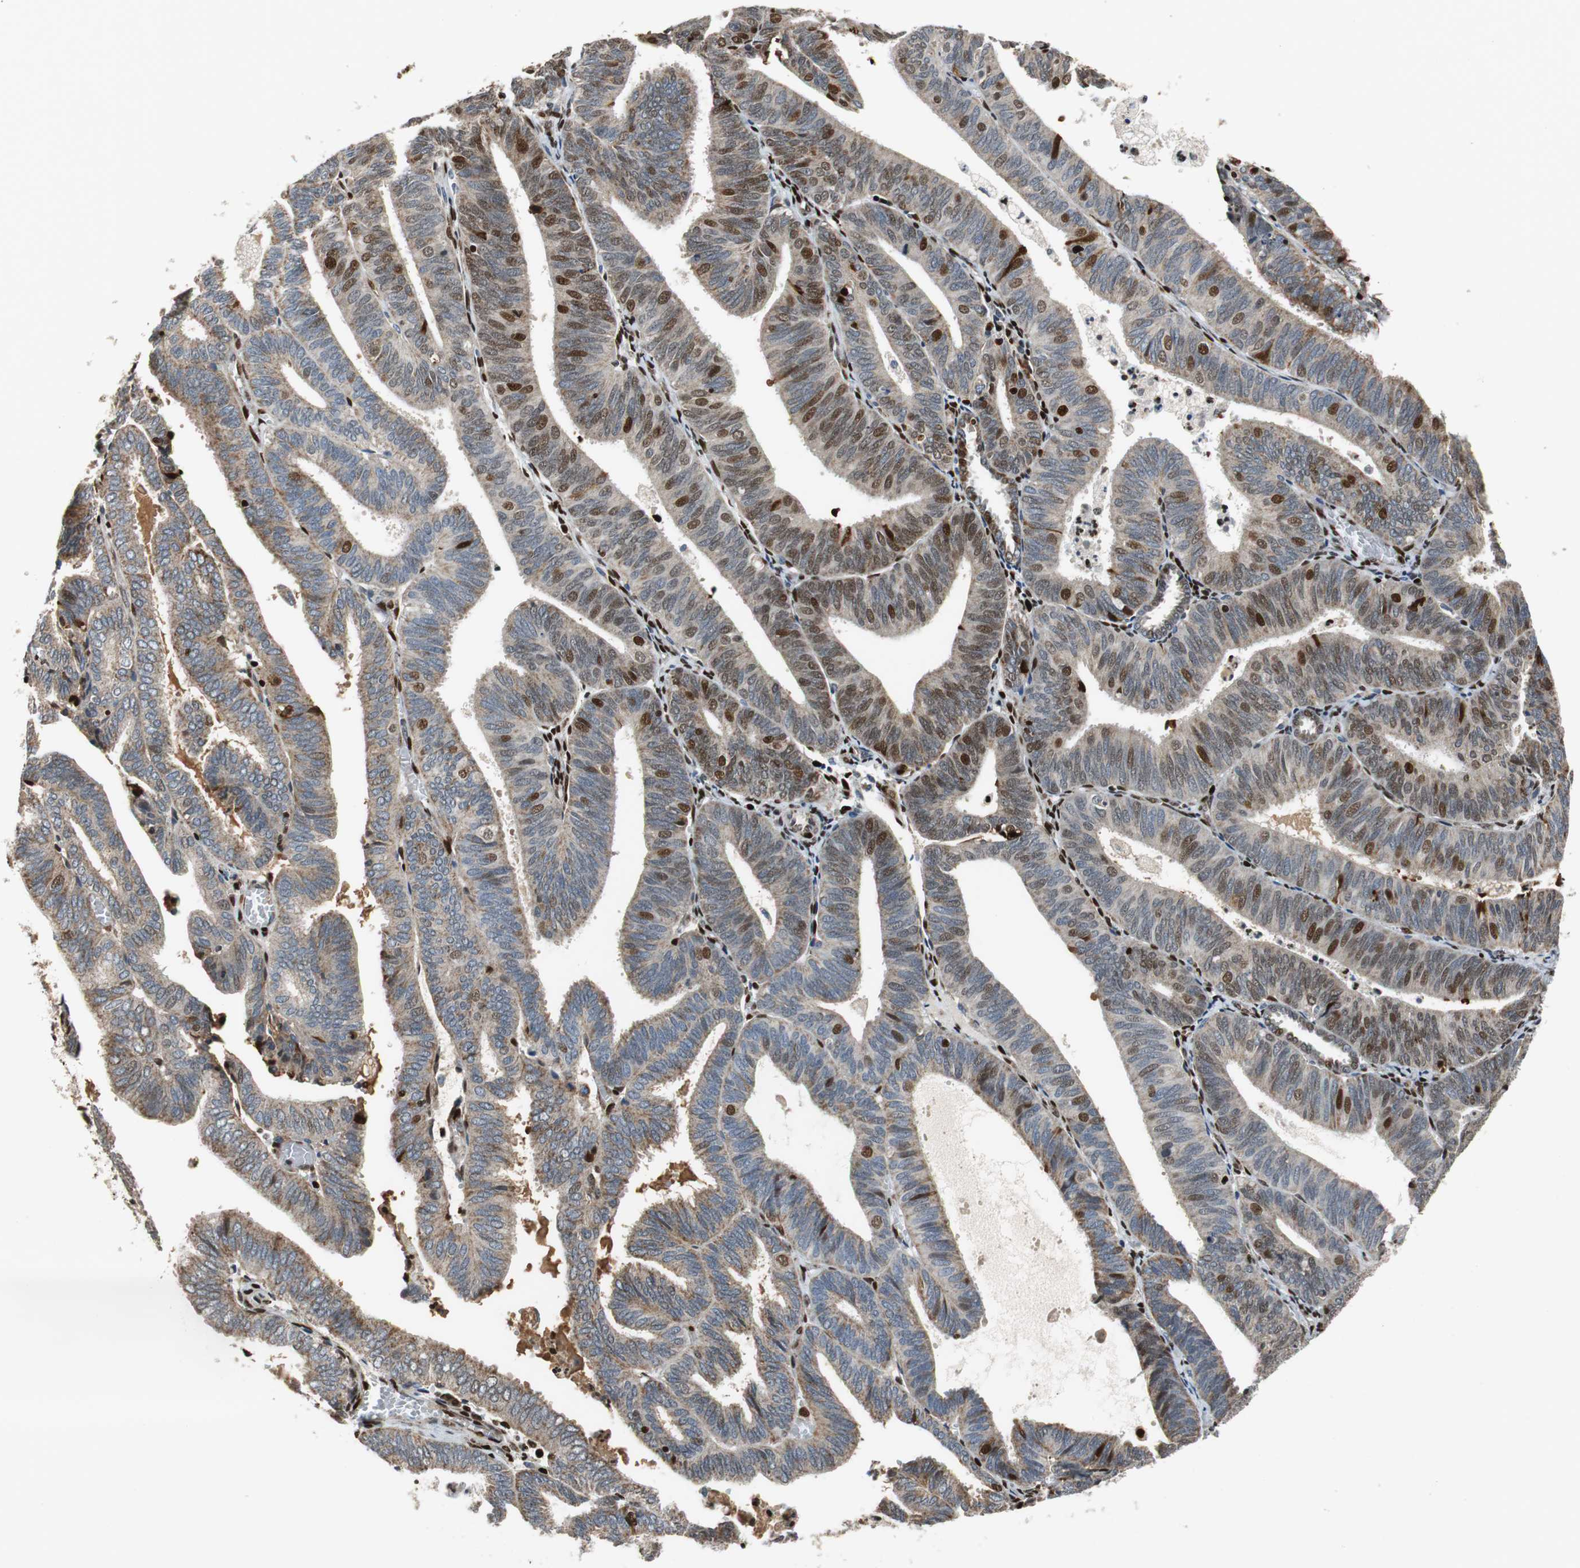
{"staining": {"intensity": "moderate", "quantity": "25%-75%", "location": "cytoplasmic/membranous,nuclear"}, "tissue": "endometrial cancer", "cell_type": "Tumor cells", "image_type": "cancer", "snomed": [{"axis": "morphology", "description": "Adenocarcinoma, NOS"}, {"axis": "topography", "description": "Uterus"}], "caption": "Immunohistochemical staining of human endometrial cancer (adenocarcinoma) displays moderate cytoplasmic/membranous and nuclear protein expression in about 25%-75% of tumor cells. The staining was performed using DAB (3,3'-diaminobenzidine), with brown indicating positive protein expression. Nuclei are stained blue with hematoxylin.", "gene": "HDAC1", "patient": {"sex": "female", "age": 60}}